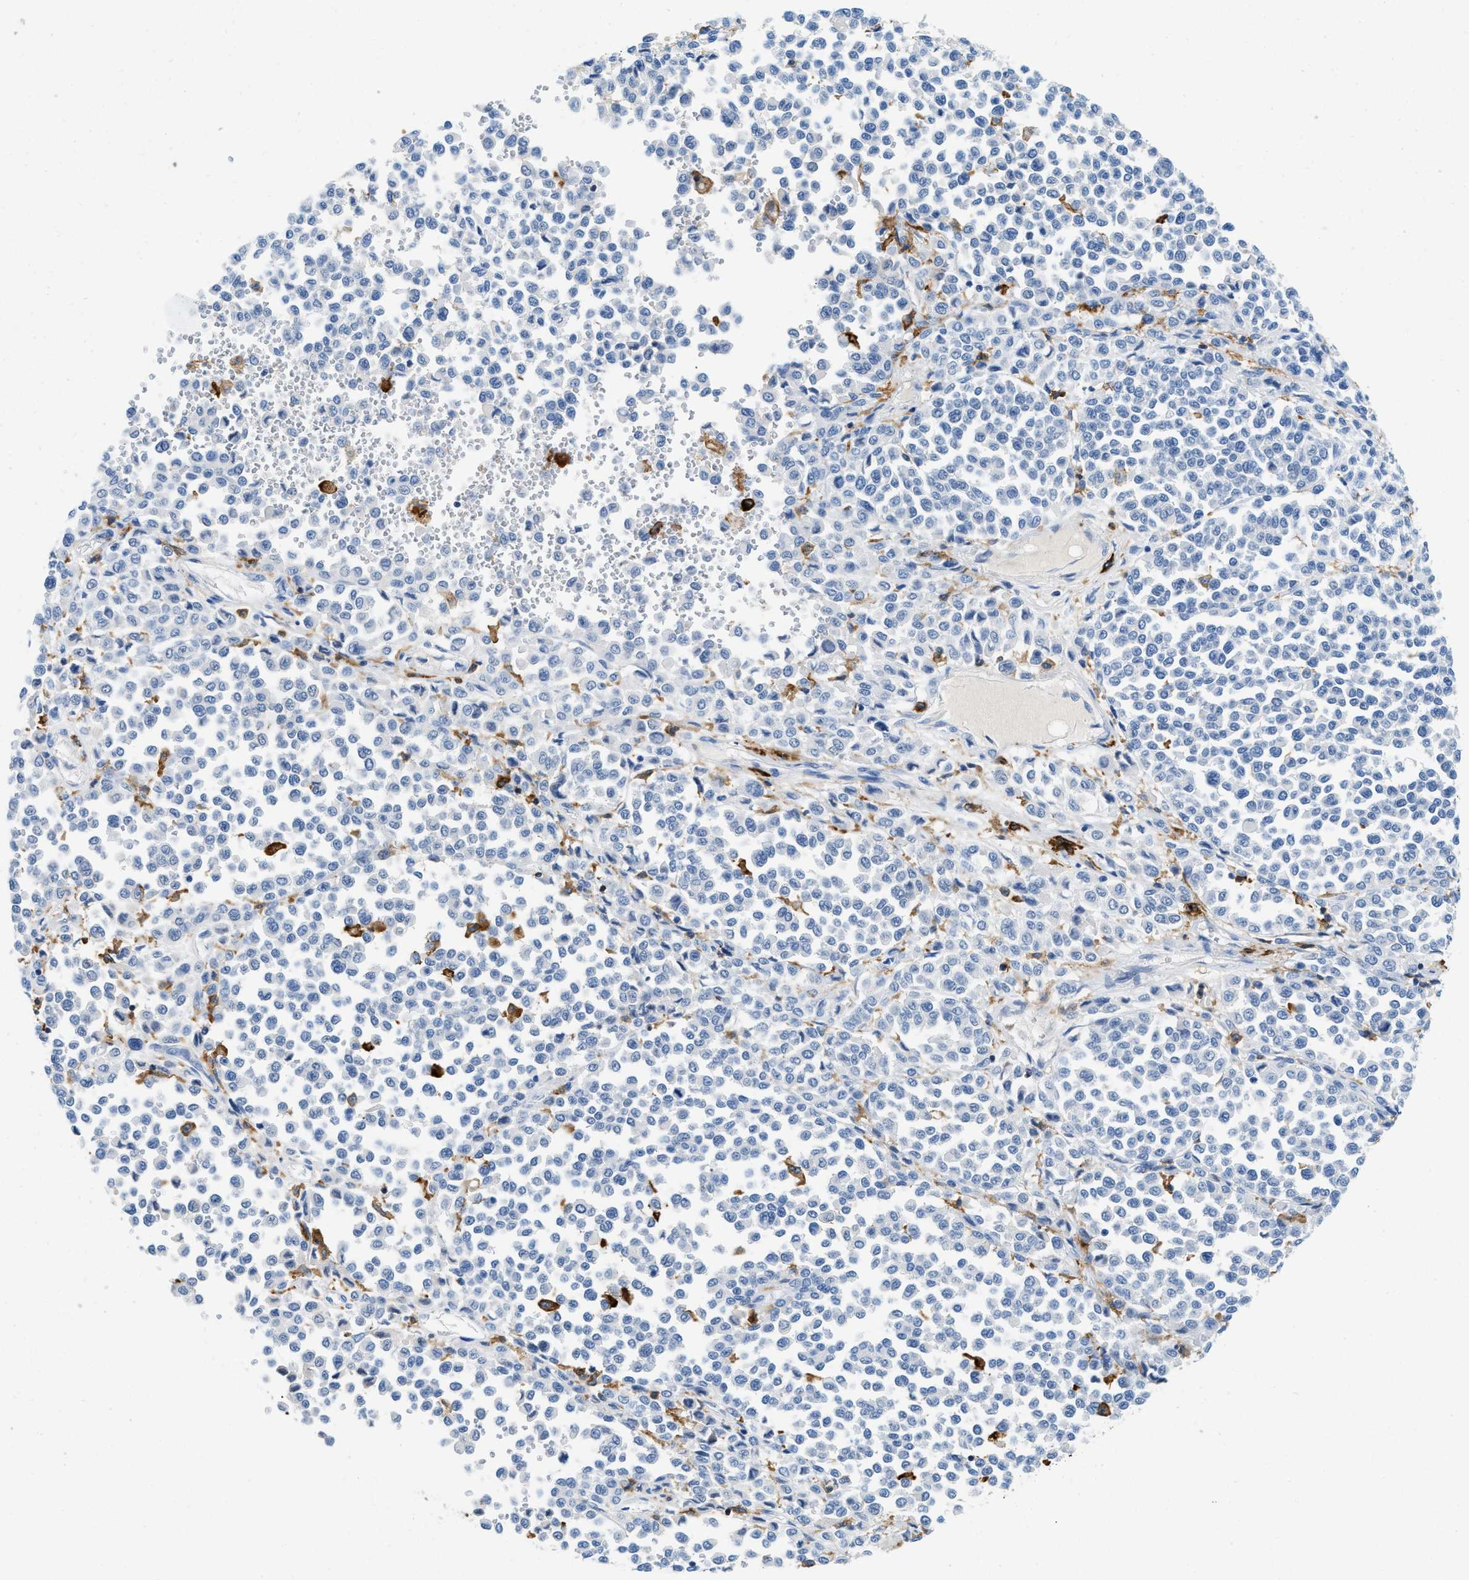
{"staining": {"intensity": "negative", "quantity": "none", "location": "none"}, "tissue": "melanoma", "cell_type": "Tumor cells", "image_type": "cancer", "snomed": [{"axis": "morphology", "description": "Malignant melanoma, Metastatic site"}, {"axis": "topography", "description": "Pancreas"}], "caption": "Immunohistochemistry of melanoma reveals no expression in tumor cells. (DAB immunohistochemistry visualized using brightfield microscopy, high magnification).", "gene": "CD226", "patient": {"sex": "female", "age": 30}}